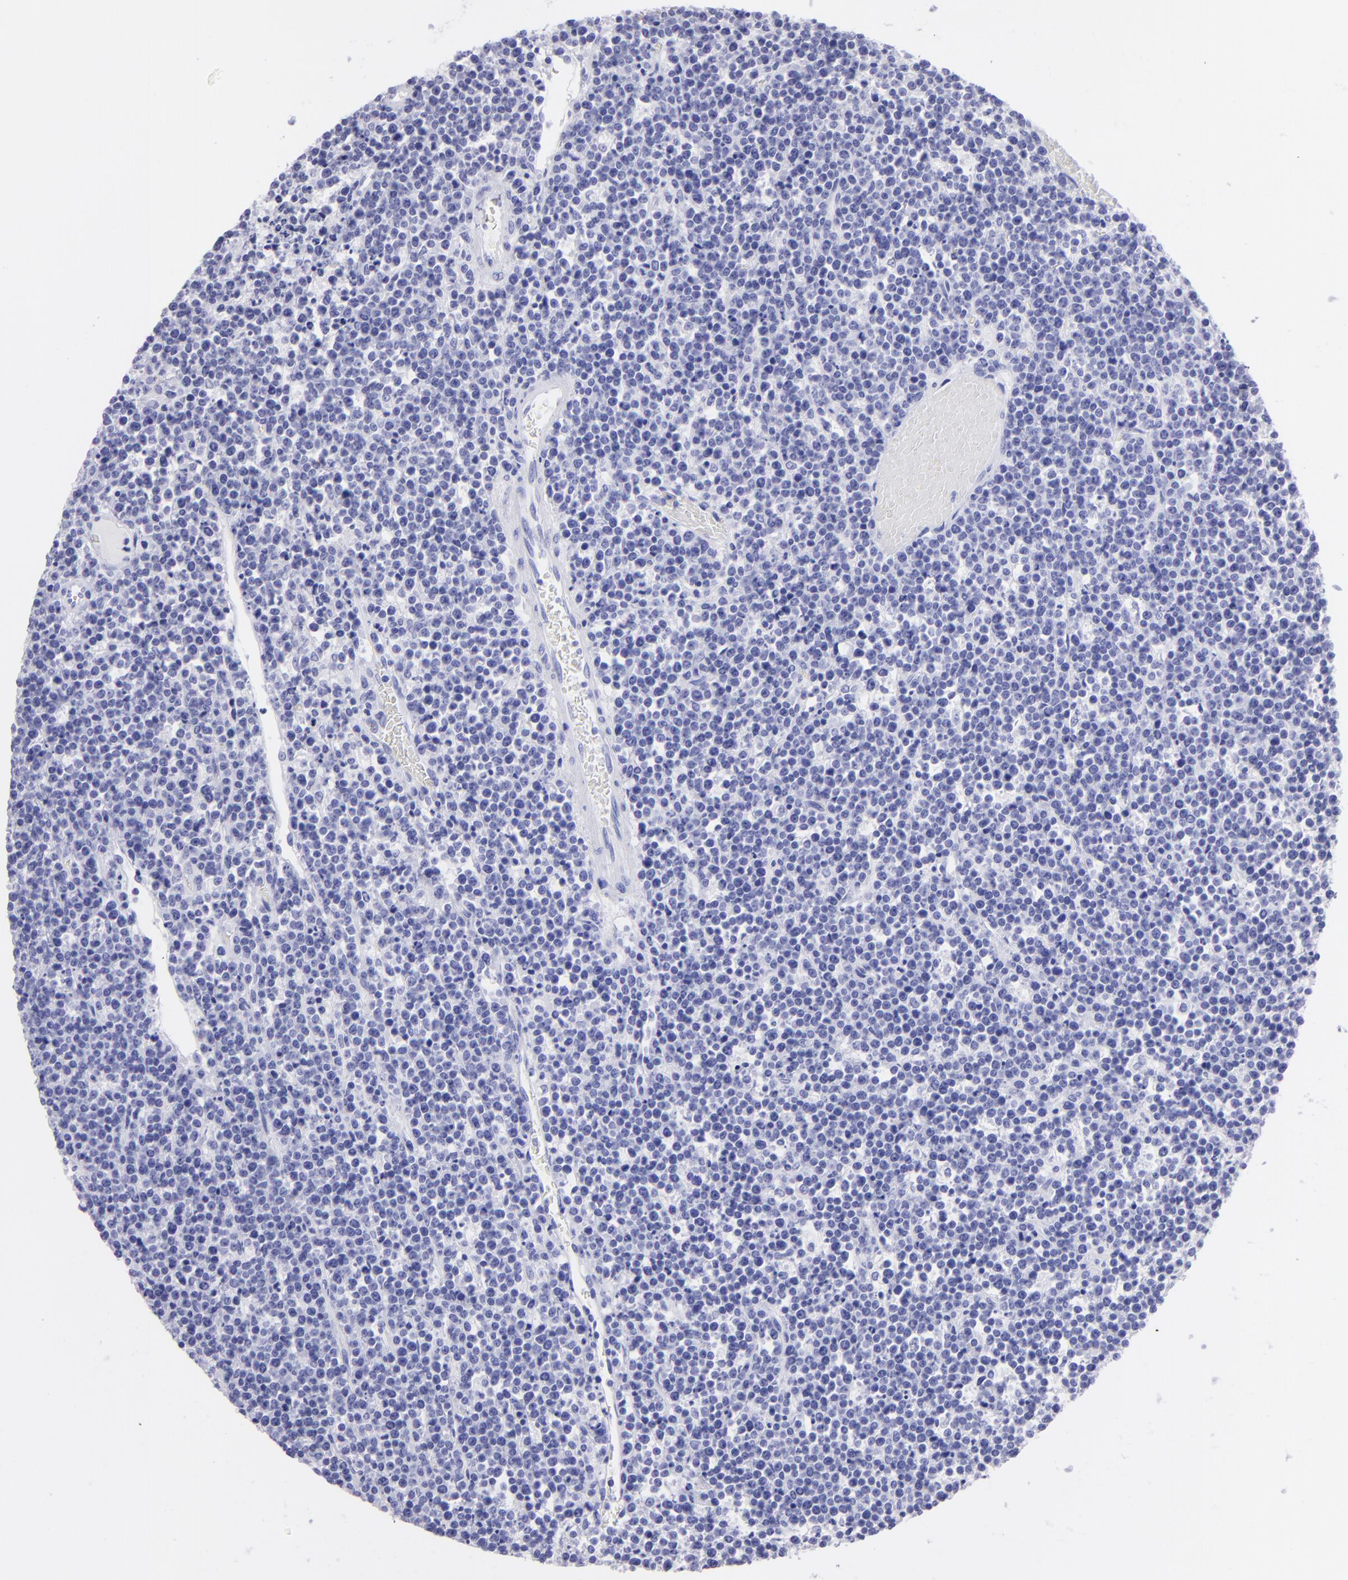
{"staining": {"intensity": "negative", "quantity": "none", "location": "none"}, "tissue": "lymphoma", "cell_type": "Tumor cells", "image_type": "cancer", "snomed": [{"axis": "morphology", "description": "Malignant lymphoma, non-Hodgkin's type, High grade"}, {"axis": "topography", "description": "Ovary"}], "caption": "IHC photomicrograph of high-grade malignant lymphoma, non-Hodgkin's type stained for a protein (brown), which shows no staining in tumor cells.", "gene": "SLC1A3", "patient": {"sex": "female", "age": 56}}